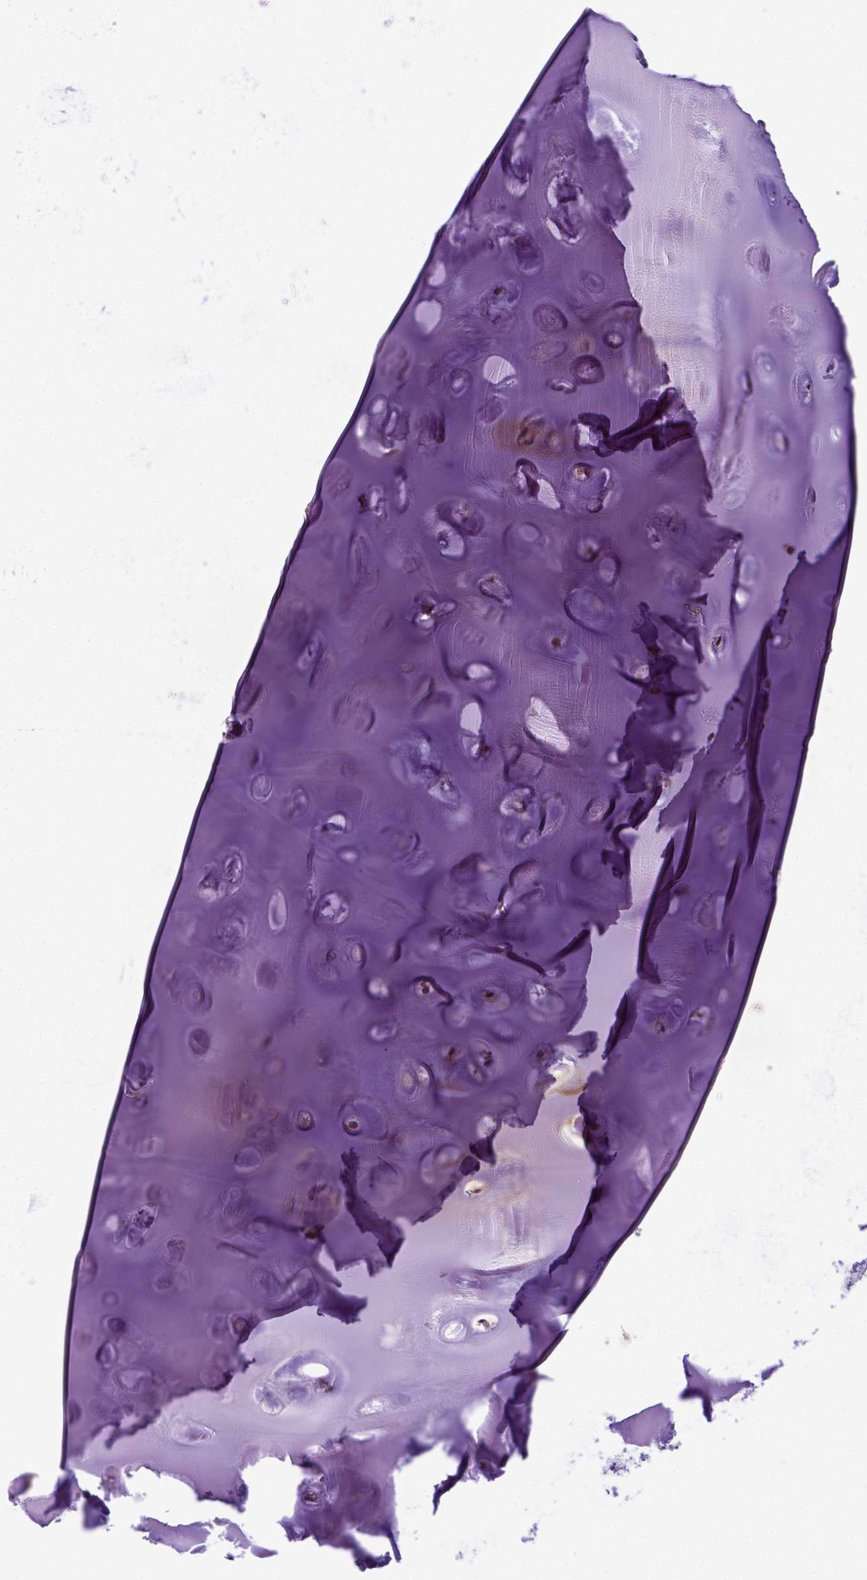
{"staining": {"intensity": "weak", "quantity": "25%-75%", "location": "nuclear"}, "tissue": "soft tissue", "cell_type": "Chondrocytes", "image_type": "normal", "snomed": [{"axis": "morphology", "description": "Normal tissue, NOS"}, {"axis": "morphology", "description": "Squamous cell carcinoma, NOS"}, {"axis": "topography", "description": "Cartilage tissue"}, {"axis": "topography", "description": "Bronchus"}, {"axis": "topography", "description": "Lung"}], "caption": "Approximately 25%-75% of chondrocytes in benign soft tissue display weak nuclear protein staining as visualized by brown immunohistochemical staining.", "gene": "DICER1", "patient": {"sex": "male", "age": 66}}